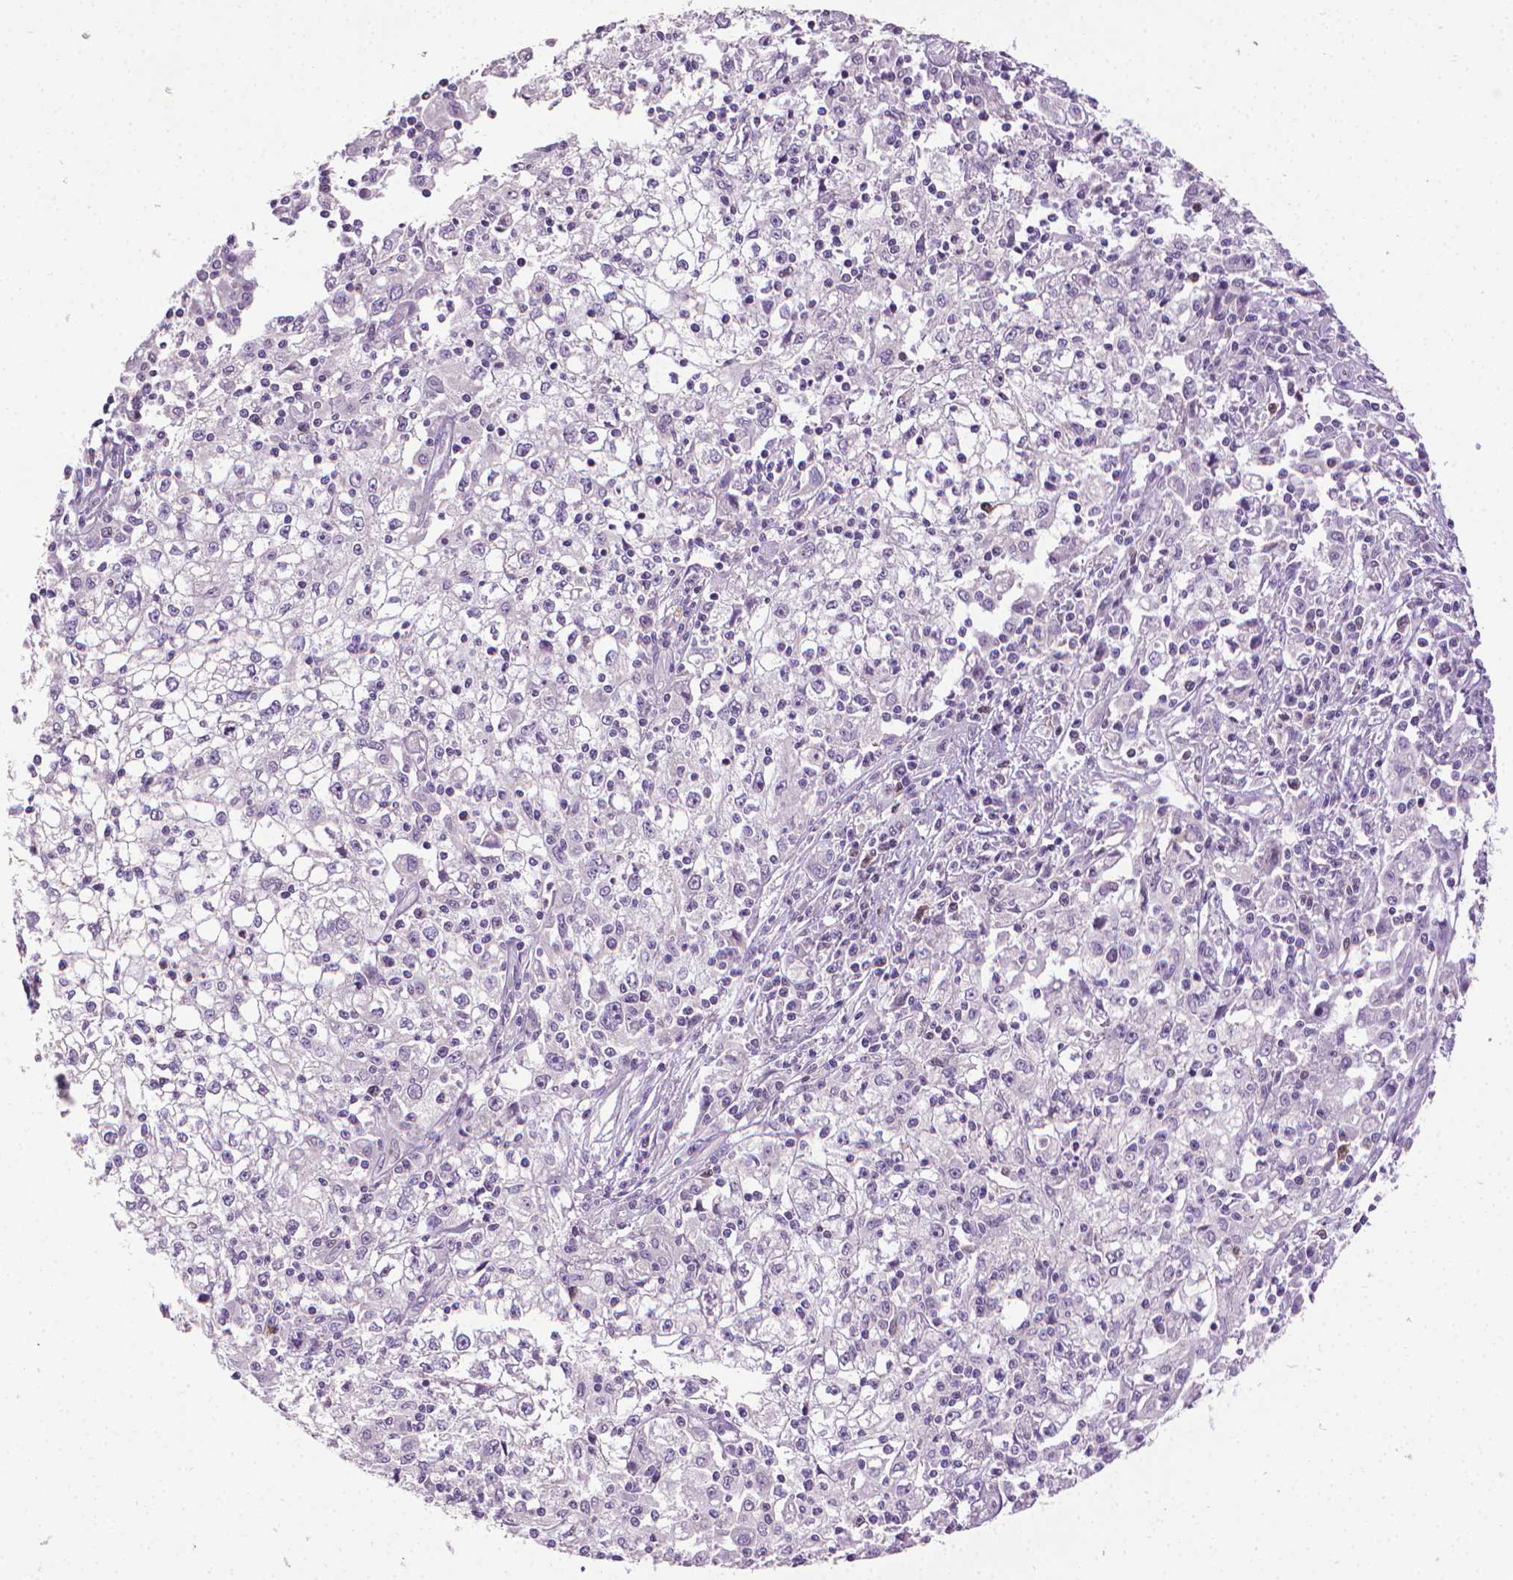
{"staining": {"intensity": "negative", "quantity": "none", "location": "none"}, "tissue": "cervical cancer", "cell_type": "Tumor cells", "image_type": "cancer", "snomed": [{"axis": "morphology", "description": "Squamous cell carcinoma, NOS"}, {"axis": "topography", "description": "Cervix"}], "caption": "Immunohistochemical staining of squamous cell carcinoma (cervical) exhibits no significant staining in tumor cells.", "gene": "CDKN2D", "patient": {"sex": "female", "age": 85}}